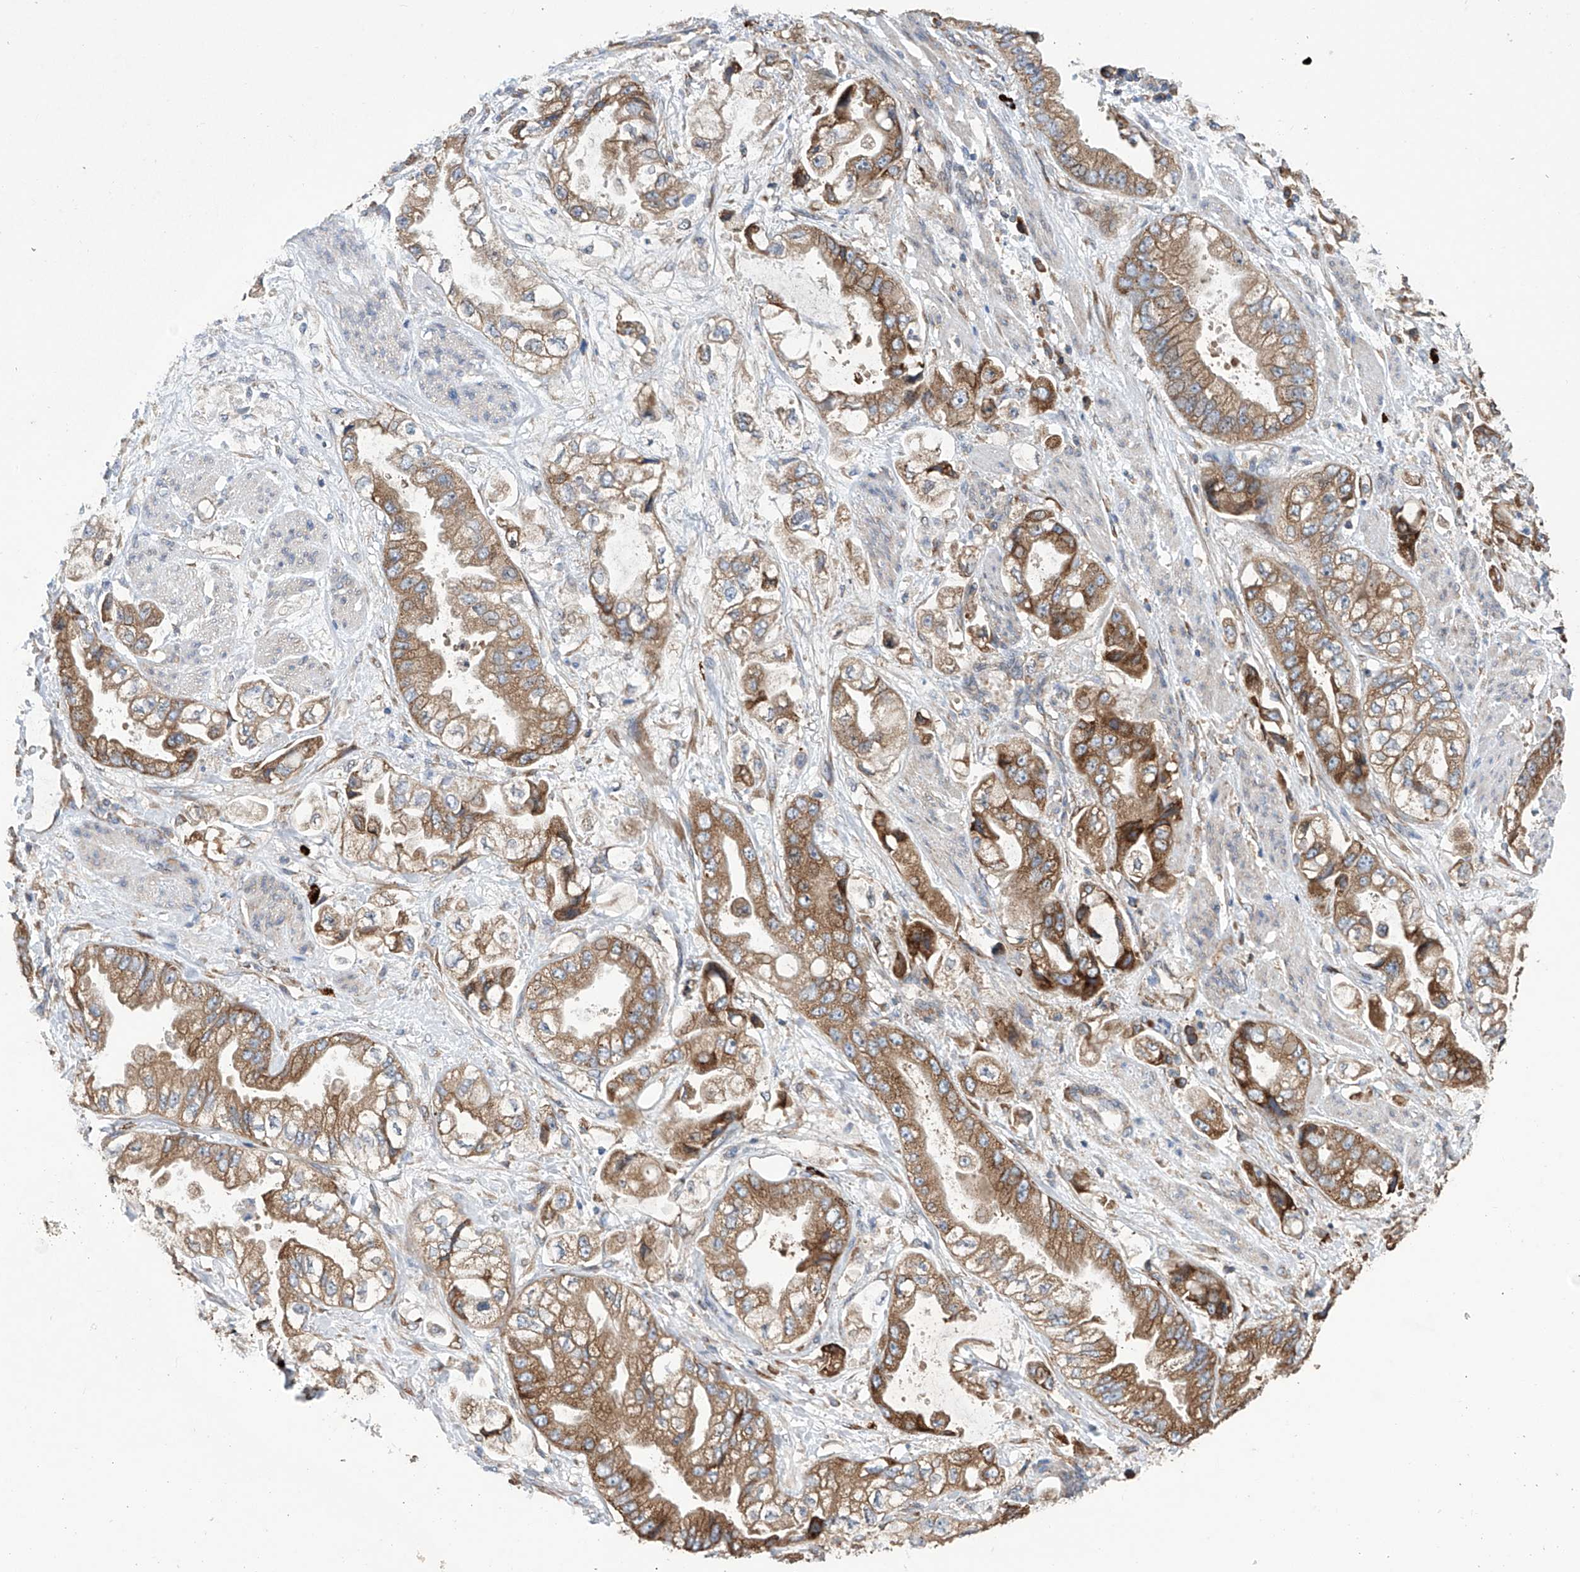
{"staining": {"intensity": "moderate", "quantity": ">75%", "location": "cytoplasmic/membranous"}, "tissue": "stomach cancer", "cell_type": "Tumor cells", "image_type": "cancer", "snomed": [{"axis": "morphology", "description": "Adenocarcinoma, NOS"}, {"axis": "topography", "description": "Stomach"}], "caption": "Tumor cells show medium levels of moderate cytoplasmic/membranous expression in about >75% of cells in stomach cancer (adenocarcinoma). The protein of interest is stained brown, and the nuclei are stained in blue (DAB IHC with brightfield microscopy, high magnification).", "gene": "SENP2", "patient": {"sex": "male", "age": 62}}